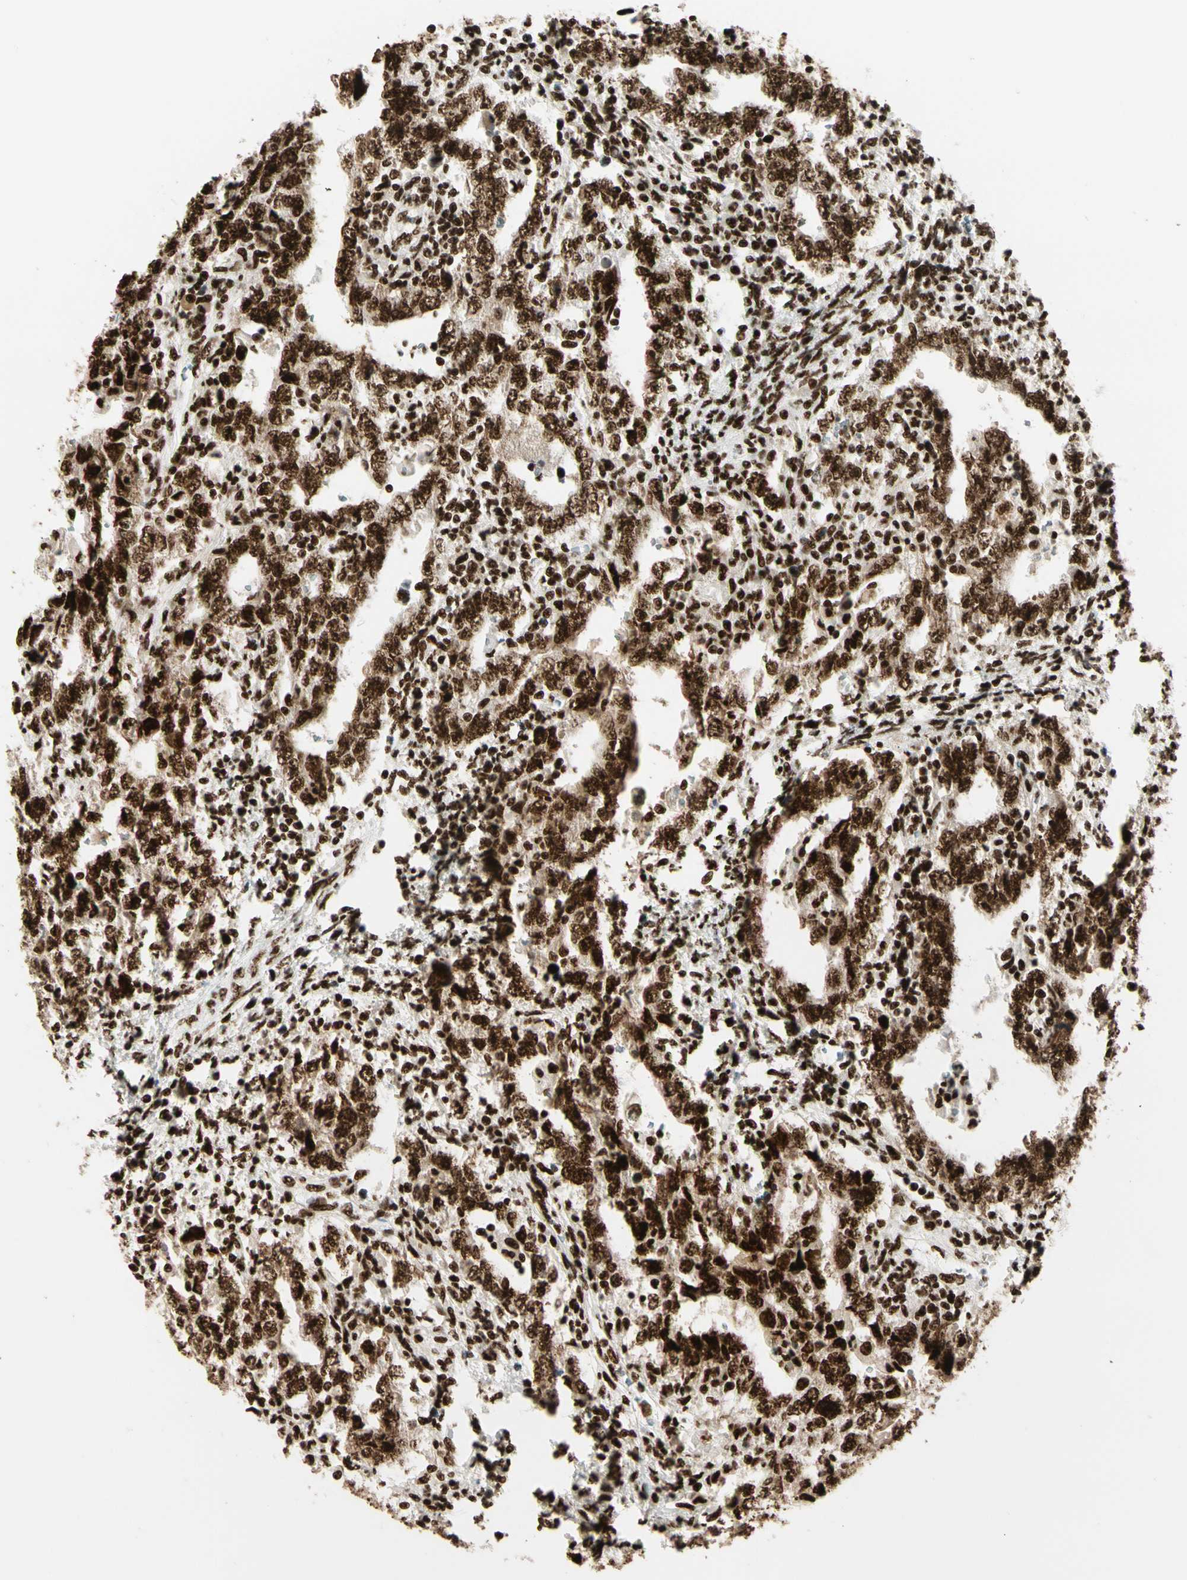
{"staining": {"intensity": "strong", "quantity": ">75%", "location": "cytoplasmic/membranous,nuclear"}, "tissue": "testis cancer", "cell_type": "Tumor cells", "image_type": "cancer", "snomed": [{"axis": "morphology", "description": "Carcinoma, Embryonal, NOS"}, {"axis": "topography", "description": "Testis"}], "caption": "IHC photomicrograph of neoplastic tissue: human testis embryonal carcinoma stained using immunohistochemistry (IHC) displays high levels of strong protein expression localized specifically in the cytoplasmic/membranous and nuclear of tumor cells, appearing as a cytoplasmic/membranous and nuclear brown color.", "gene": "CCAR1", "patient": {"sex": "male", "age": 26}}